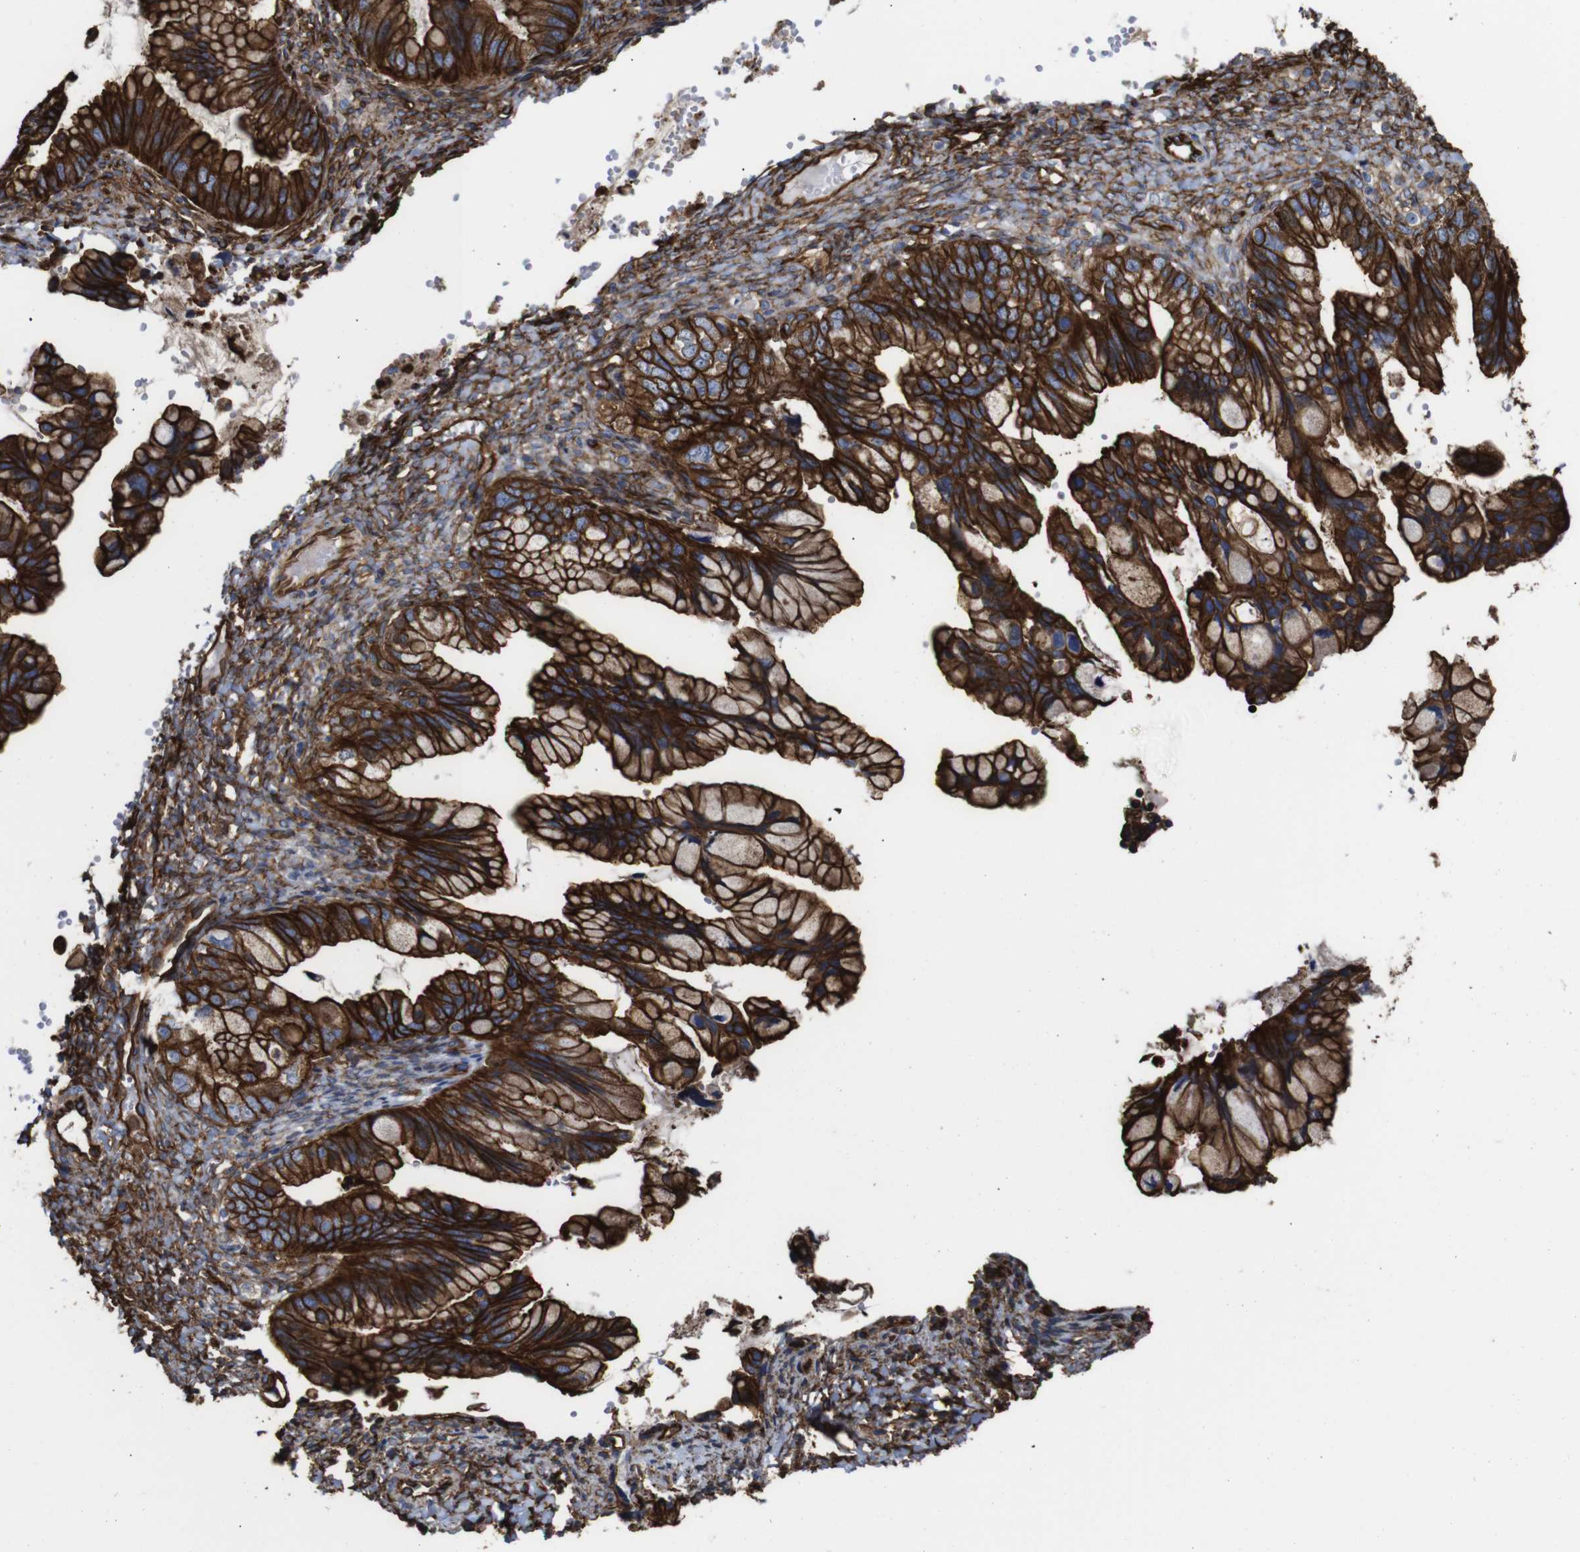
{"staining": {"intensity": "strong", "quantity": ">75%", "location": "cytoplasmic/membranous"}, "tissue": "ovarian cancer", "cell_type": "Tumor cells", "image_type": "cancer", "snomed": [{"axis": "morphology", "description": "Cystadenocarcinoma, mucinous, NOS"}, {"axis": "topography", "description": "Ovary"}], "caption": "Strong cytoplasmic/membranous expression for a protein is appreciated in approximately >75% of tumor cells of mucinous cystadenocarcinoma (ovarian) using immunohistochemistry.", "gene": "SPTBN1", "patient": {"sex": "female", "age": 36}}